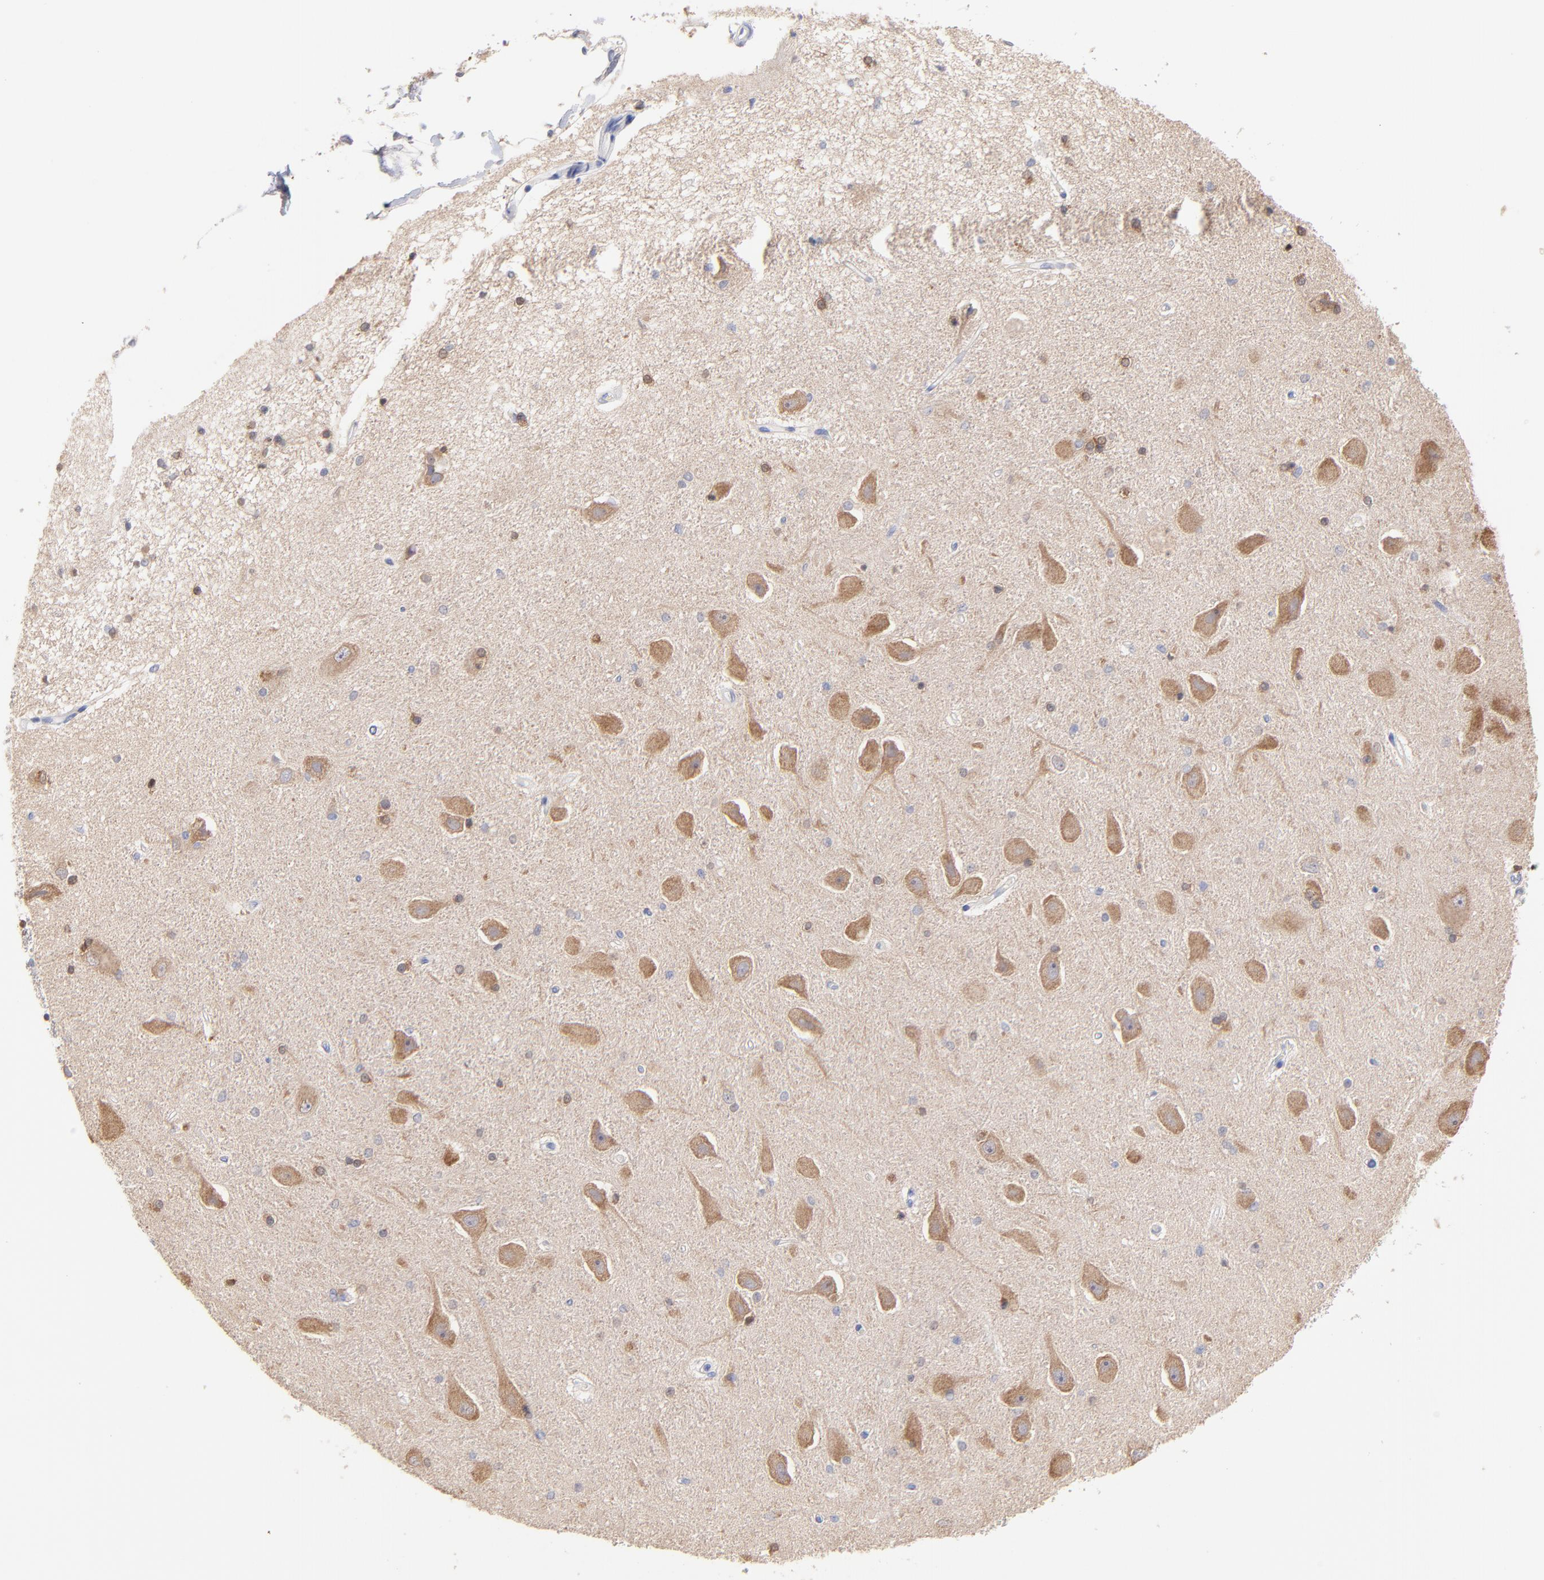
{"staining": {"intensity": "moderate", "quantity": "<25%", "location": "cytoplasmic/membranous"}, "tissue": "hippocampus", "cell_type": "Glial cells", "image_type": "normal", "snomed": [{"axis": "morphology", "description": "Normal tissue, NOS"}, {"axis": "topography", "description": "Hippocampus"}], "caption": "Moderate cytoplasmic/membranous staining is appreciated in approximately <25% of glial cells in unremarkable hippocampus. The protein is shown in brown color, while the nuclei are stained blue.", "gene": "CFAP57", "patient": {"sex": "female", "age": 54}}